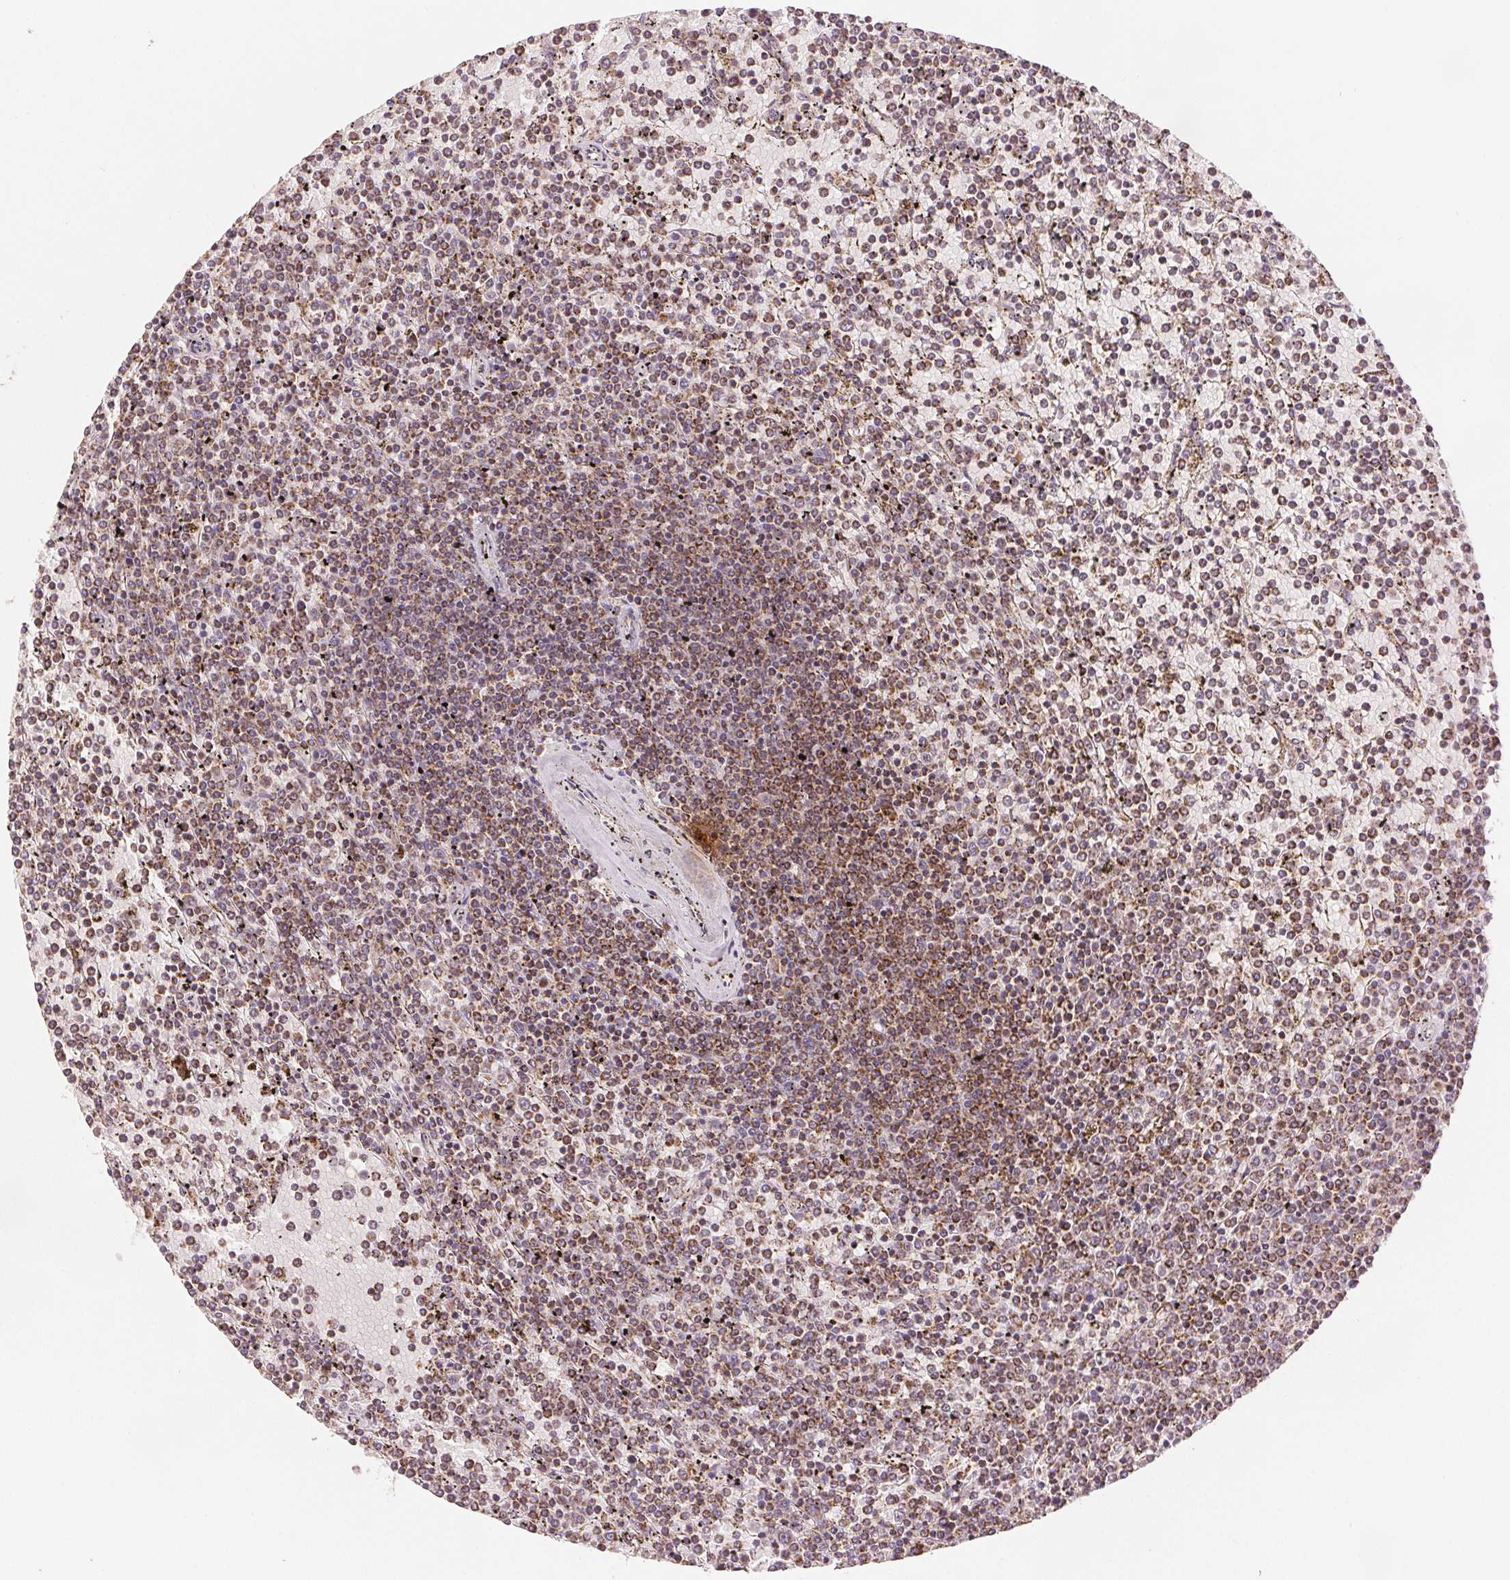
{"staining": {"intensity": "moderate", "quantity": "25%-75%", "location": "cytoplasmic/membranous"}, "tissue": "lymphoma", "cell_type": "Tumor cells", "image_type": "cancer", "snomed": [{"axis": "morphology", "description": "Malignant lymphoma, non-Hodgkin's type, Low grade"}, {"axis": "topography", "description": "Spleen"}], "caption": "Tumor cells exhibit moderate cytoplasmic/membranous expression in about 25%-75% of cells in low-grade malignant lymphoma, non-Hodgkin's type.", "gene": "SDHB", "patient": {"sex": "female", "age": 77}}